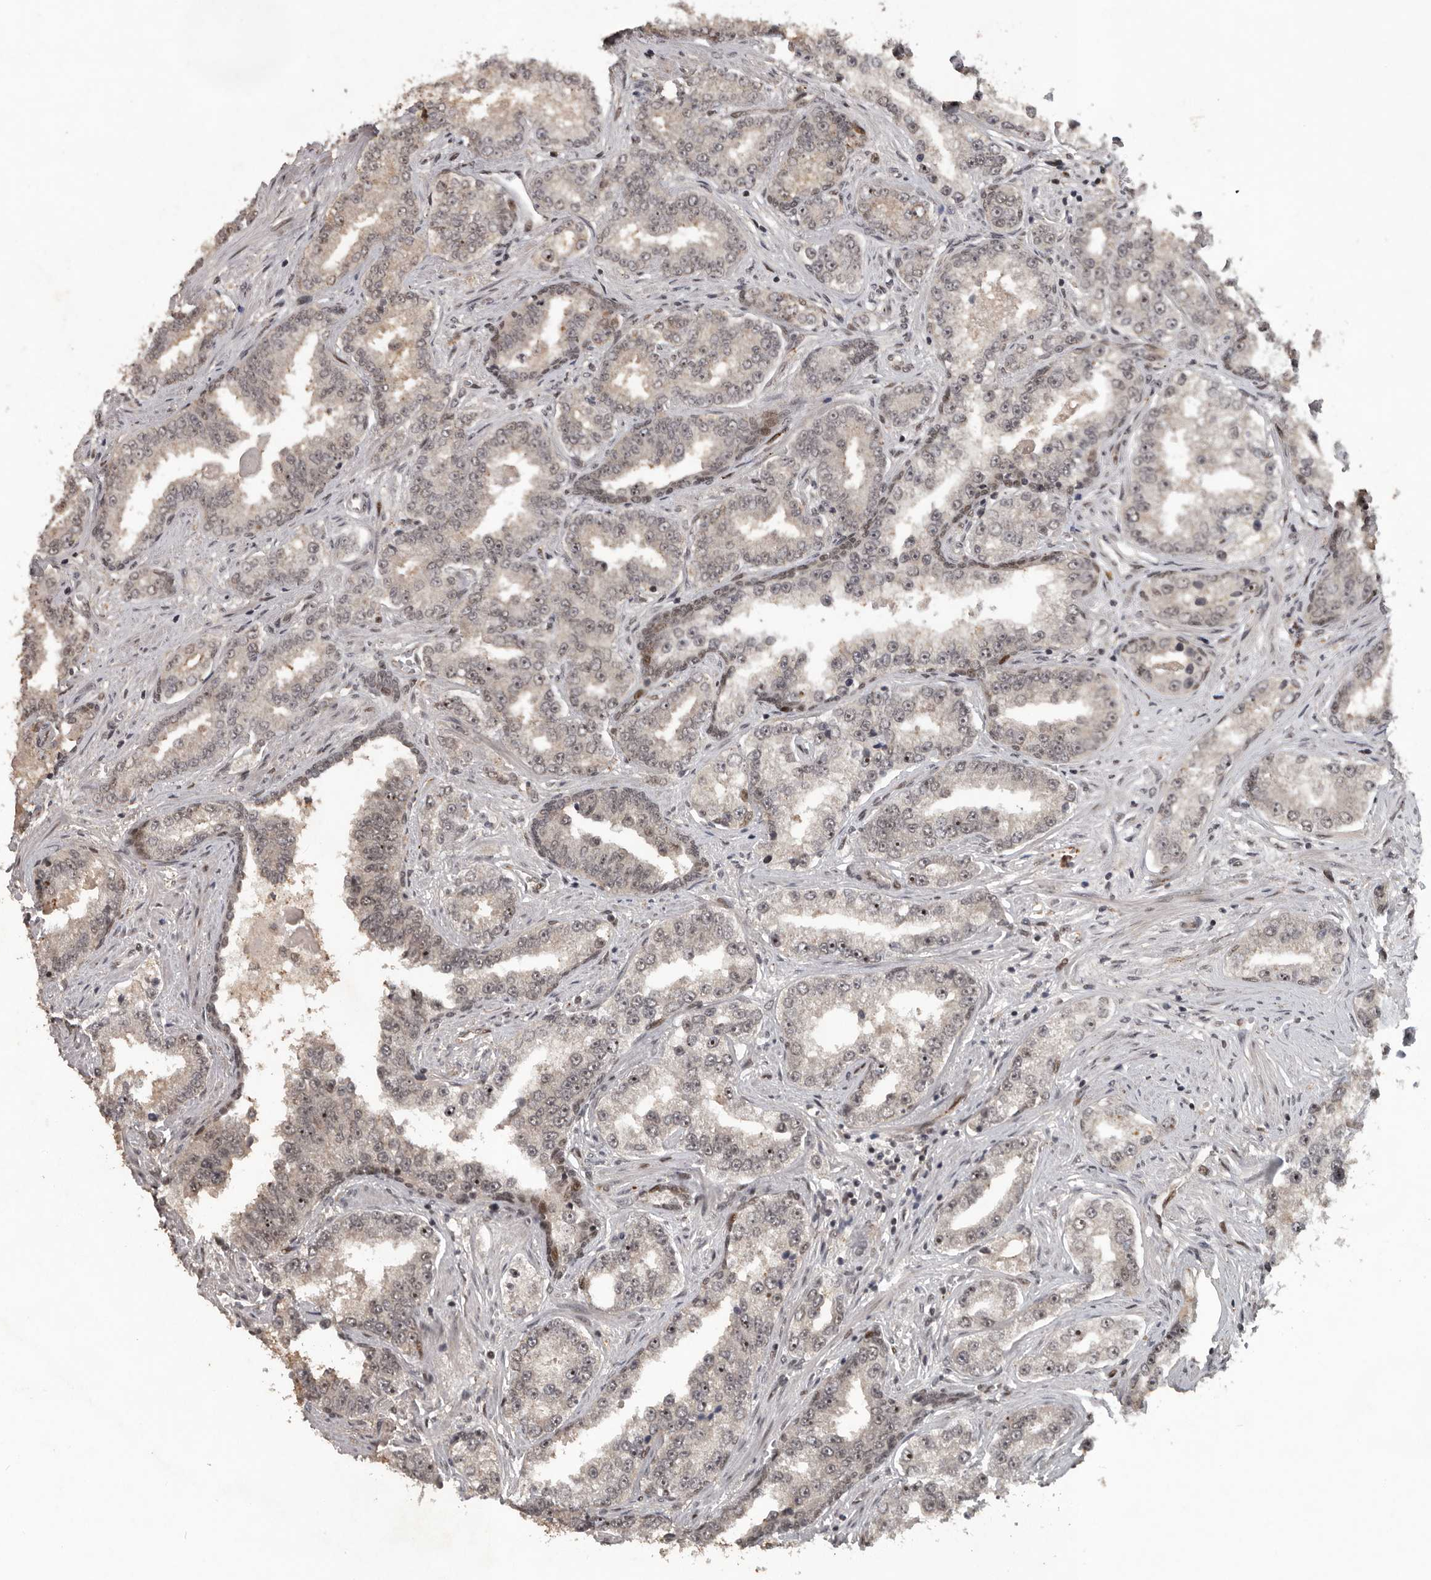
{"staining": {"intensity": "weak", "quantity": "<25%", "location": "nuclear"}, "tissue": "prostate cancer", "cell_type": "Tumor cells", "image_type": "cancer", "snomed": [{"axis": "morphology", "description": "Normal tissue, NOS"}, {"axis": "morphology", "description": "Adenocarcinoma, High grade"}, {"axis": "topography", "description": "Prostate"}], "caption": "Adenocarcinoma (high-grade) (prostate) was stained to show a protein in brown. There is no significant staining in tumor cells.", "gene": "CDC27", "patient": {"sex": "male", "age": 83}}